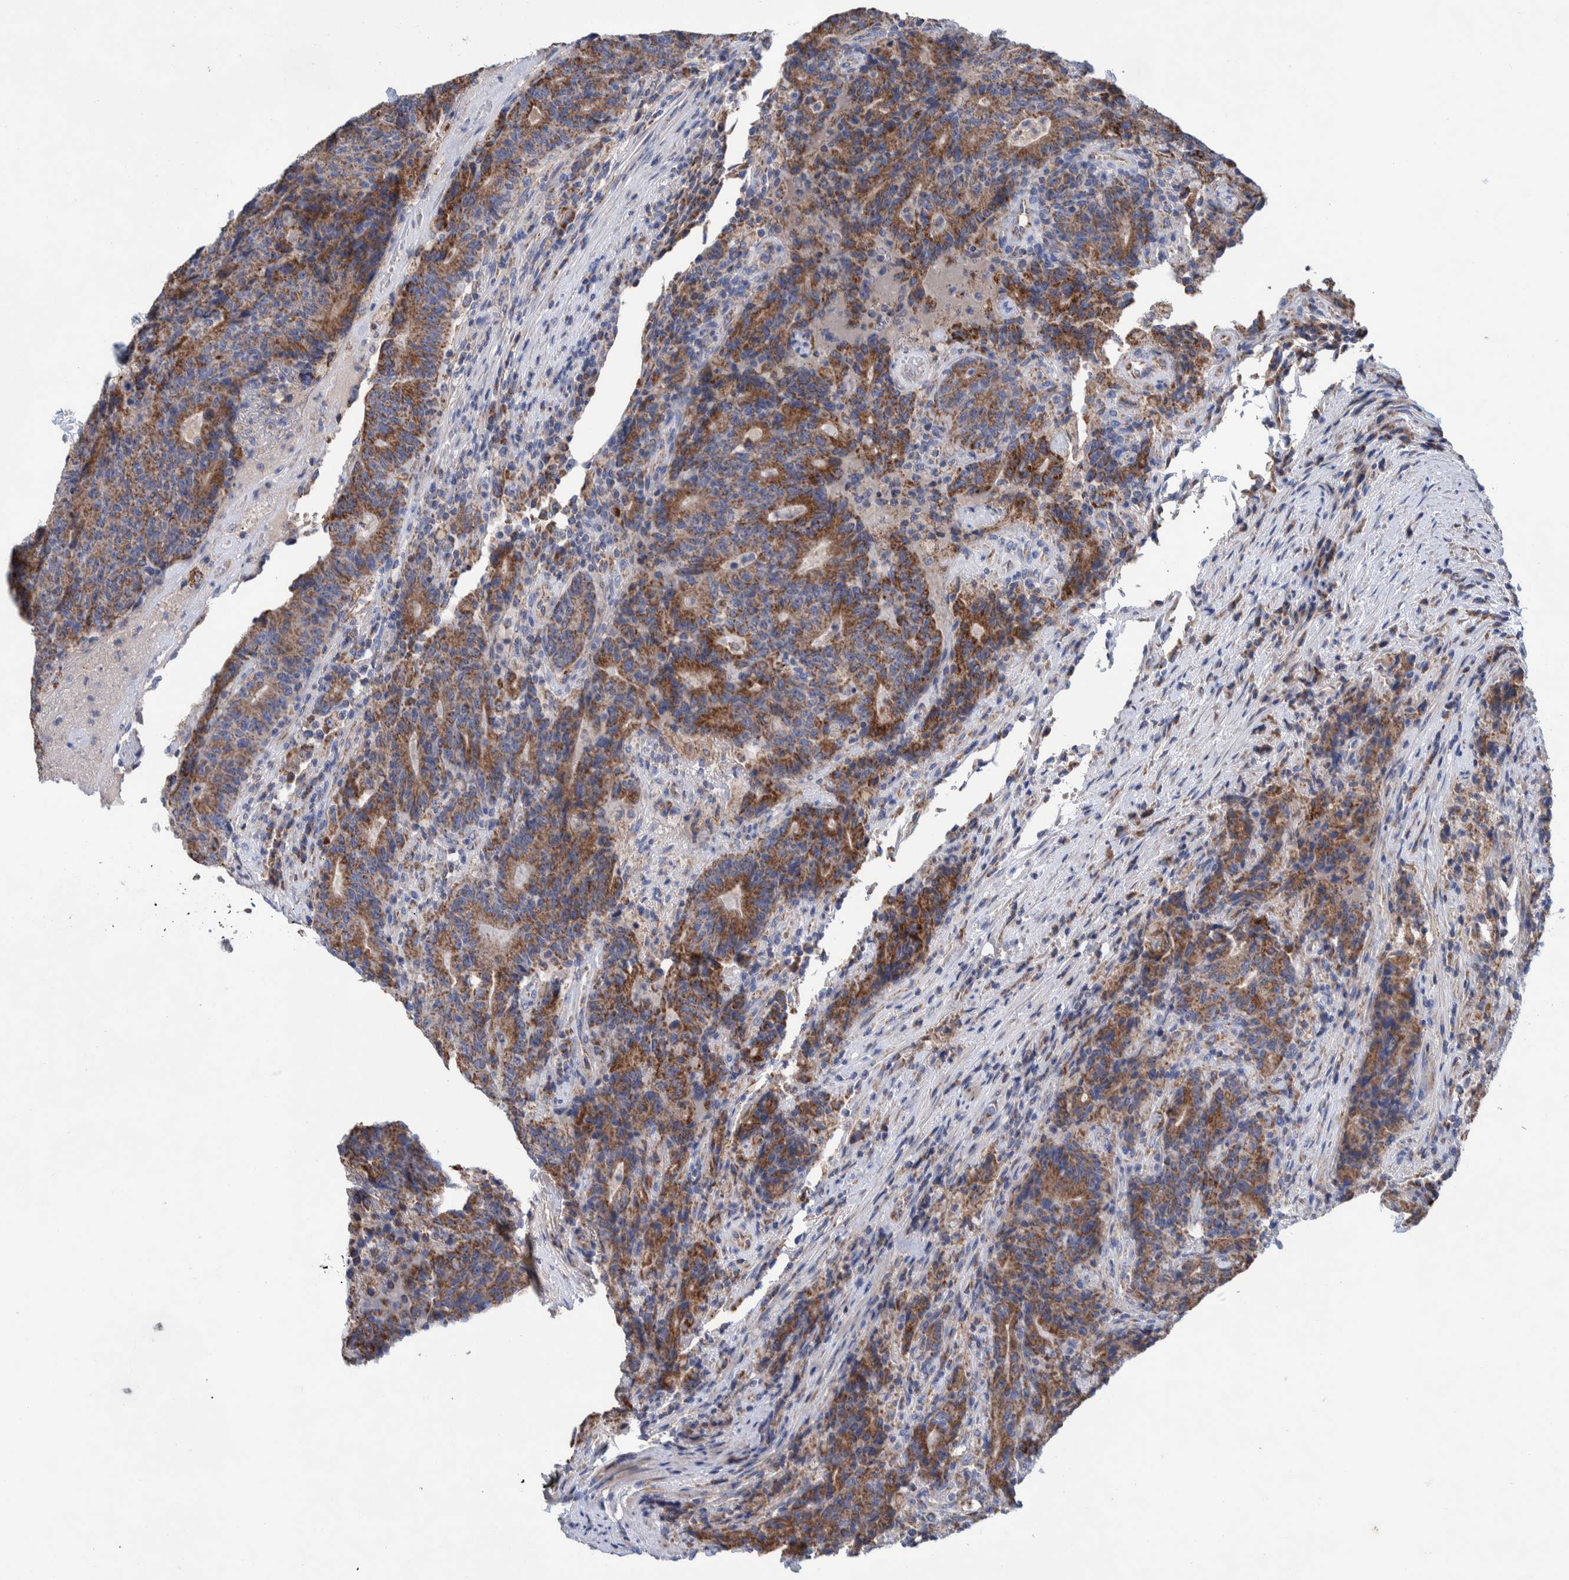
{"staining": {"intensity": "moderate", "quantity": ">75%", "location": "cytoplasmic/membranous"}, "tissue": "colorectal cancer", "cell_type": "Tumor cells", "image_type": "cancer", "snomed": [{"axis": "morphology", "description": "Normal tissue, NOS"}, {"axis": "morphology", "description": "Adenocarcinoma, NOS"}, {"axis": "topography", "description": "Colon"}], "caption": "Human colorectal cancer (adenocarcinoma) stained with a brown dye reveals moderate cytoplasmic/membranous positive positivity in about >75% of tumor cells.", "gene": "DECR1", "patient": {"sex": "female", "age": 75}}